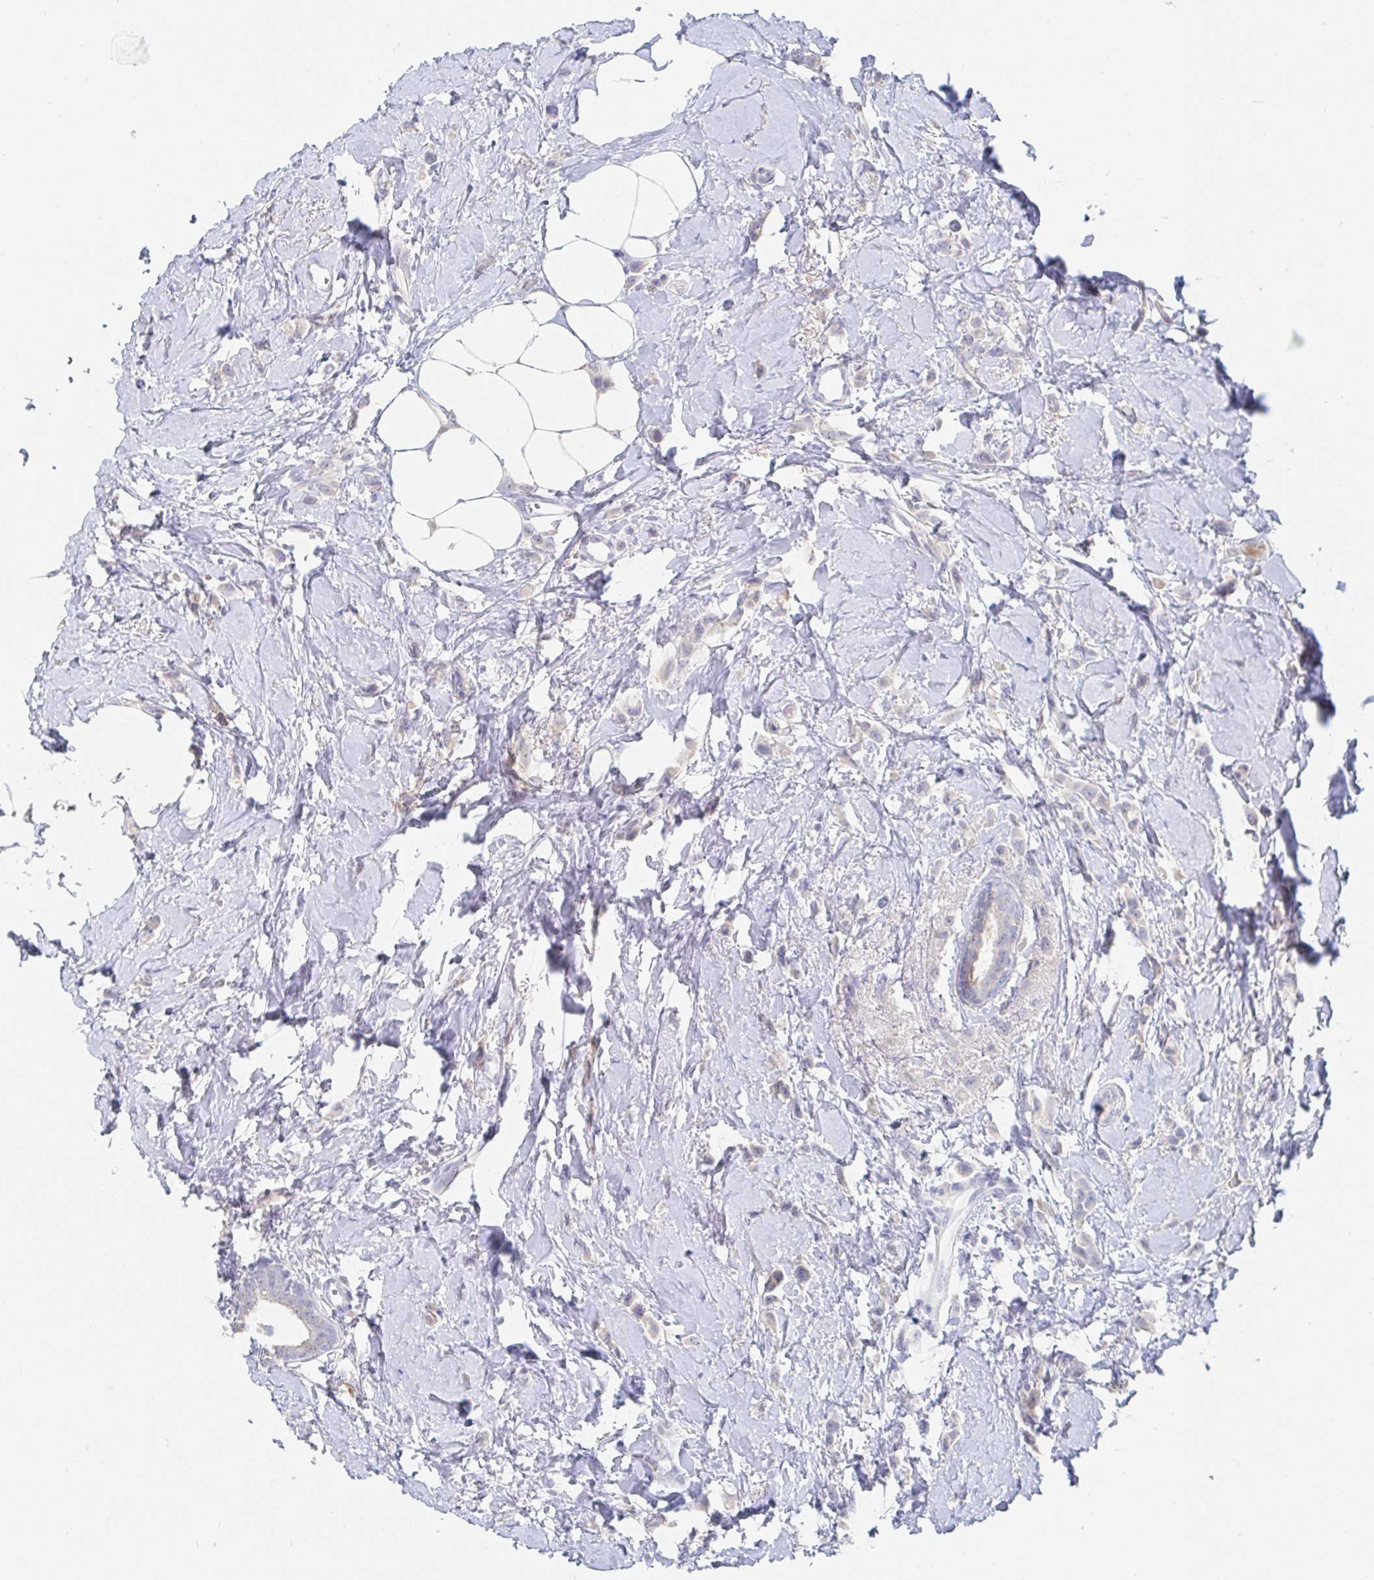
{"staining": {"intensity": "negative", "quantity": "none", "location": "none"}, "tissue": "breast cancer", "cell_type": "Tumor cells", "image_type": "cancer", "snomed": [{"axis": "morphology", "description": "Lobular carcinoma"}, {"axis": "topography", "description": "Breast"}], "caption": "This is an immunohistochemistry (IHC) micrograph of breast cancer (lobular carcinoma). There is no staining in tumor cells.", "gene": "ZNF430", "patient": {"sex": "female", "age": 66}}